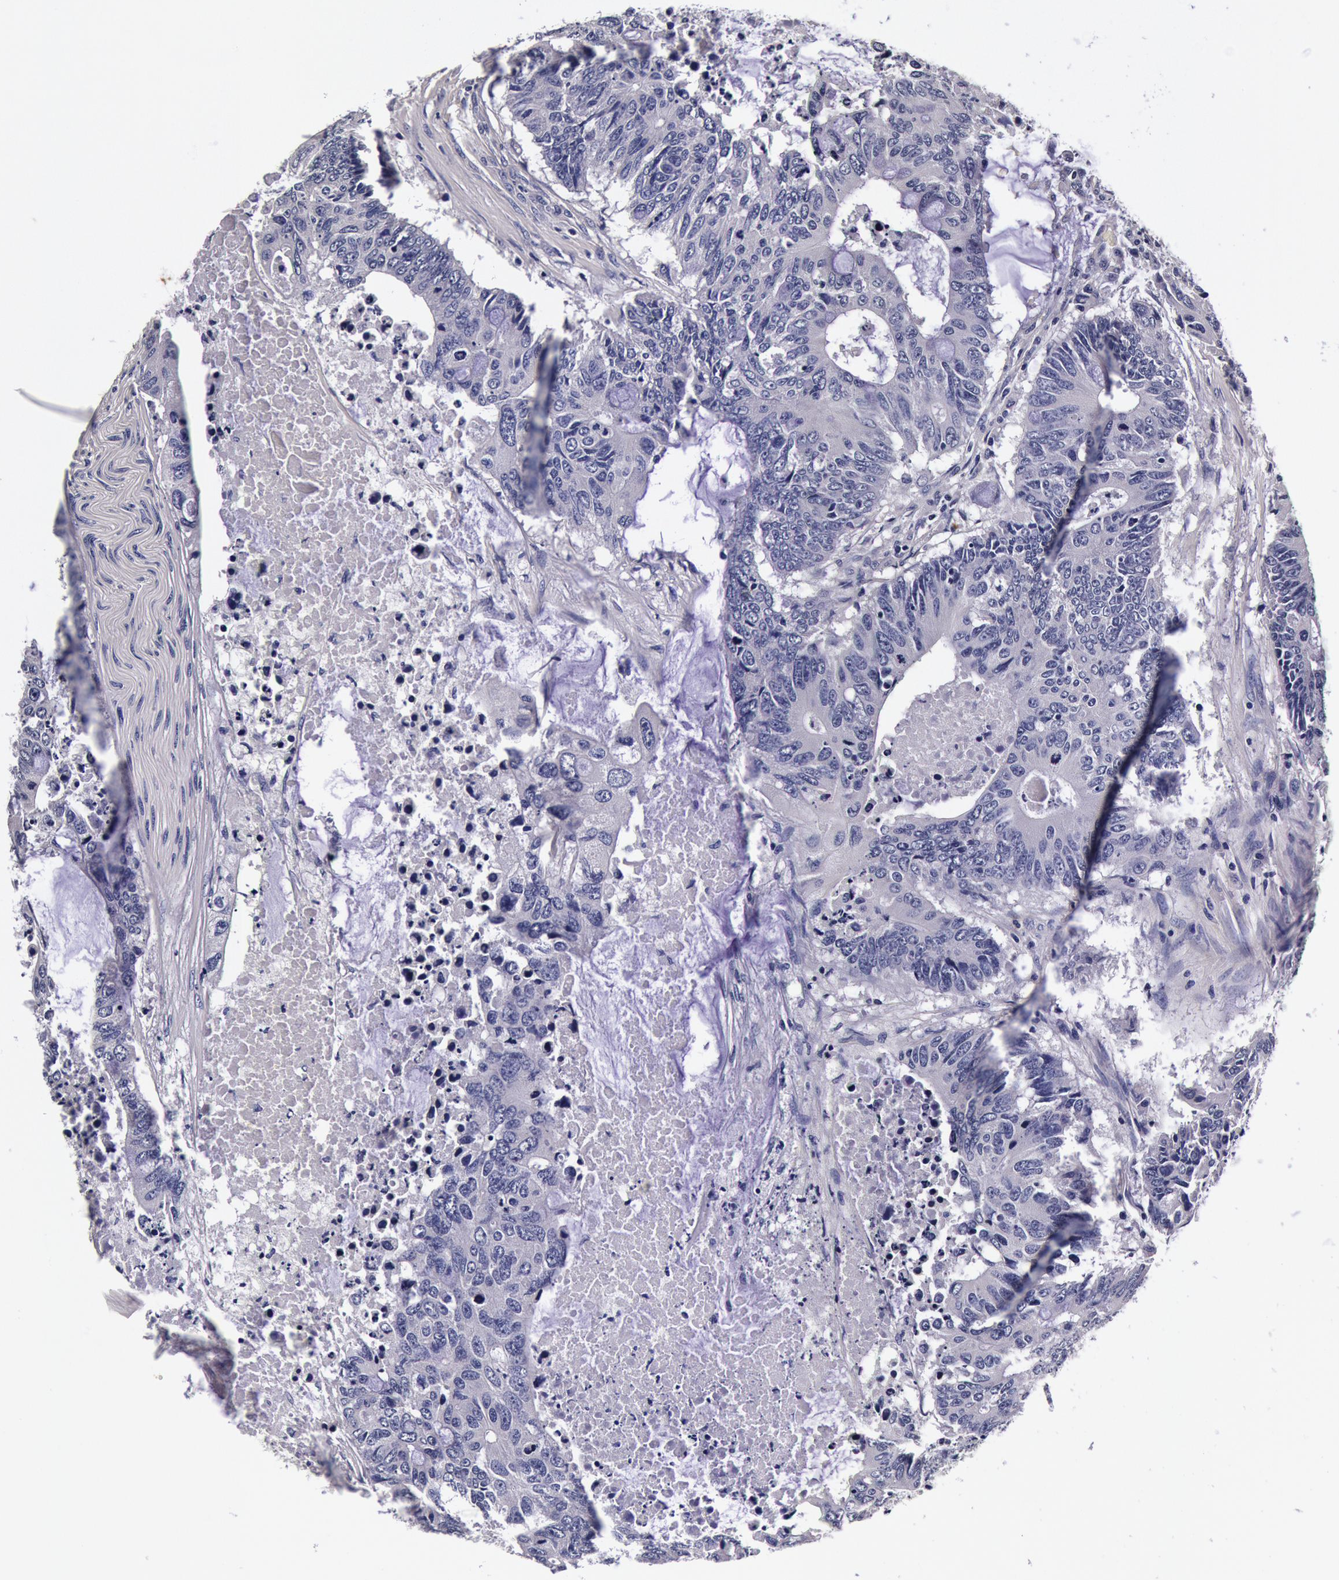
{"staining": {"intensity": "negative", "quantity": "none", "location": "none"}, "tissue": "colorectal cancer", "cell_type": "Tumor cells", "image_type": "cancer", "snomed": [{"axis": "morphology", "description": "Adenocarcinoma, NOS"}, {"axis": "topography", "description": "Colon"}], "caption": "Photomicrograph shows no protein expression in tumor cells of colorectal cancer tissue.", "gene": "CCDC22", "patient": {"sex": "male", "age": 71}}